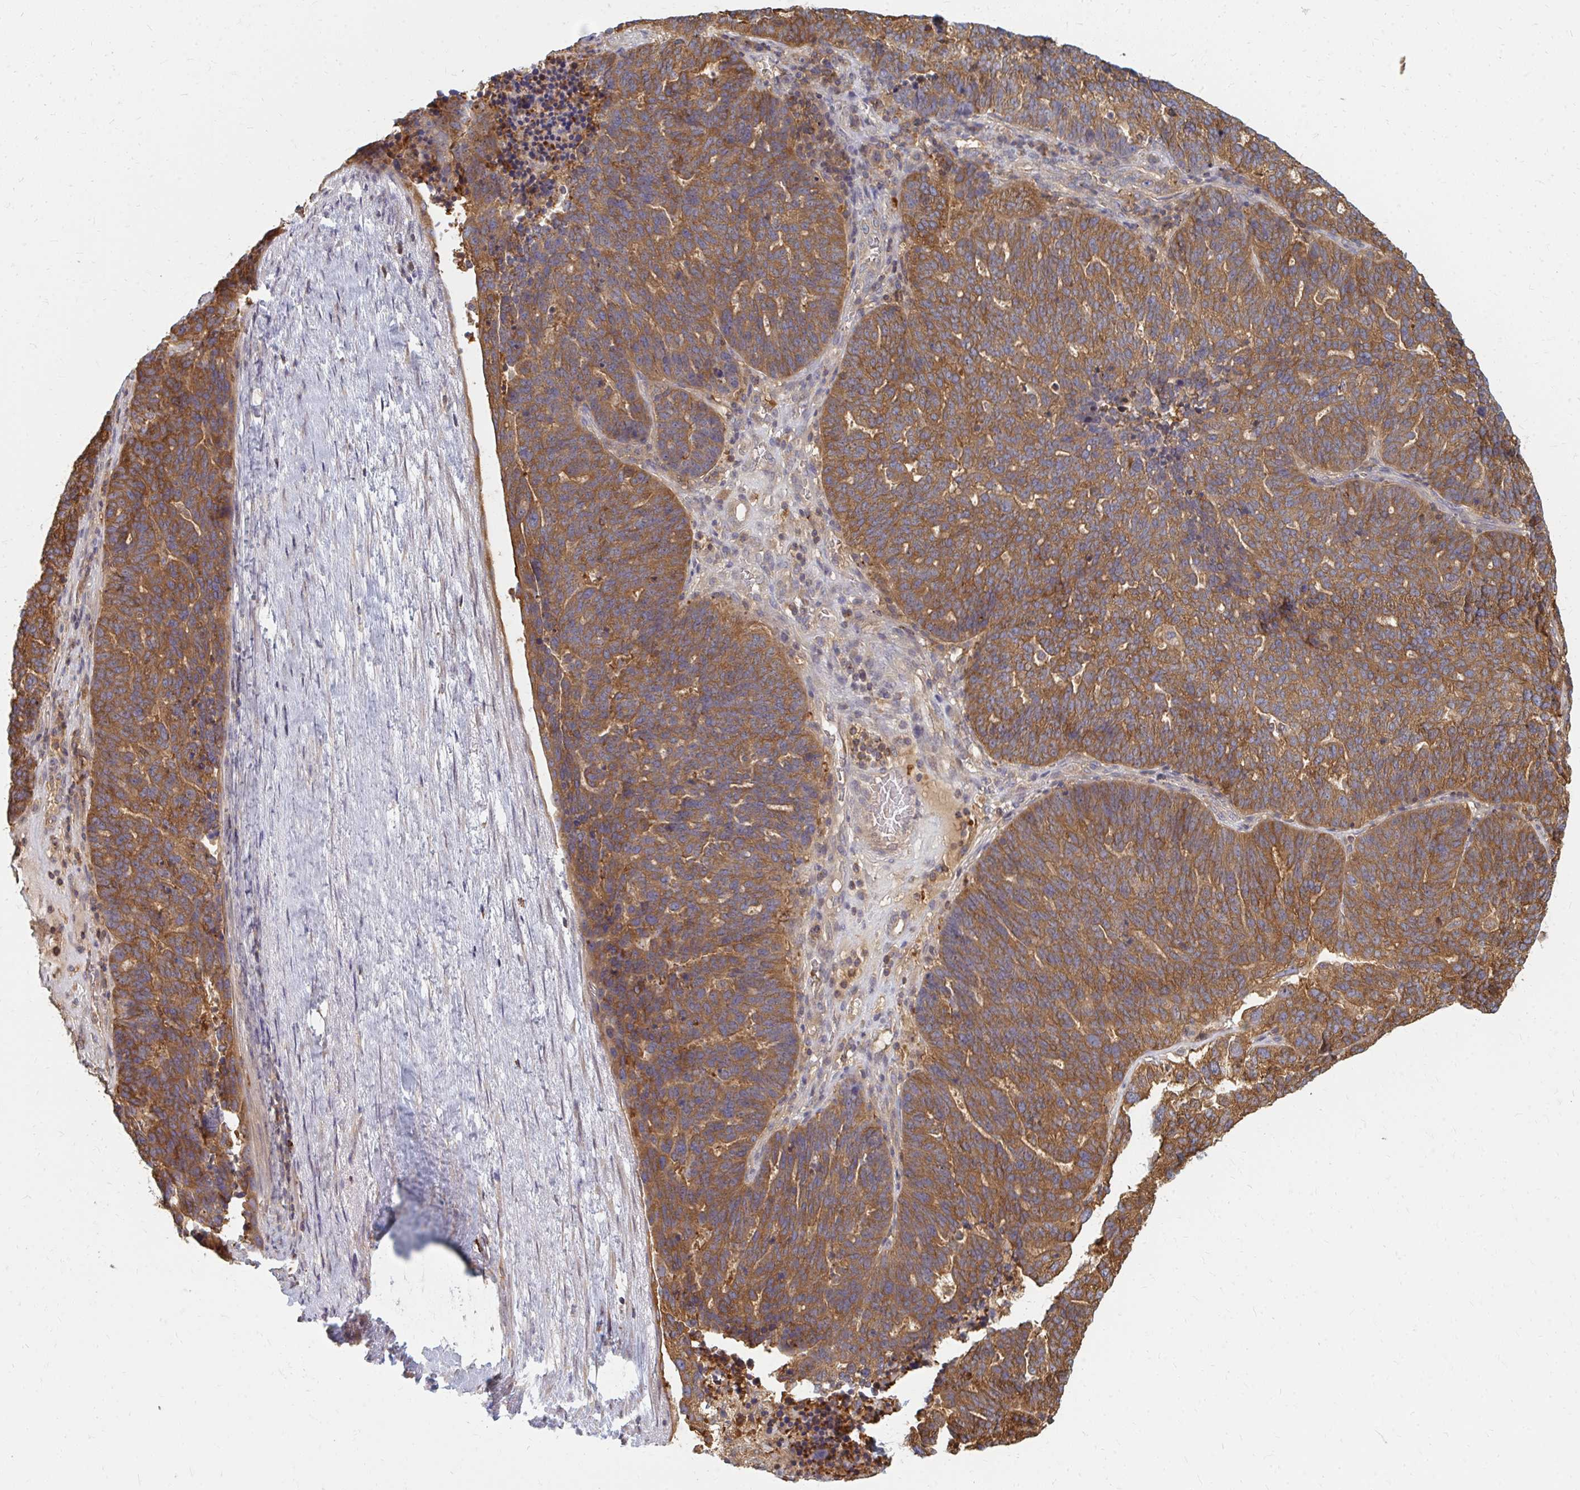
{"staining": {"intensity": "moderate", "quantity": ">75%", "location": "cytoplasmic/membranous"}, "tissue": "ovarian cancer", "cell_type": "Tumor cells", "image_type": "cancer", "snomed": [{"axis": "morphology", "description": "Cystadenocarcinoma, serous, NOS"}, {"axis": "topography", "description": "Ovary"}], "caption": "Ovarian cancer (serous cystadenocarcinoma) was stained to show a protein in brown. There is medium levels of moderate cytoplasmic/membranous staining in about >75% of tumor cells.", "gene": "ZNF285", "patient": {"sex": "female", "age": 59}}